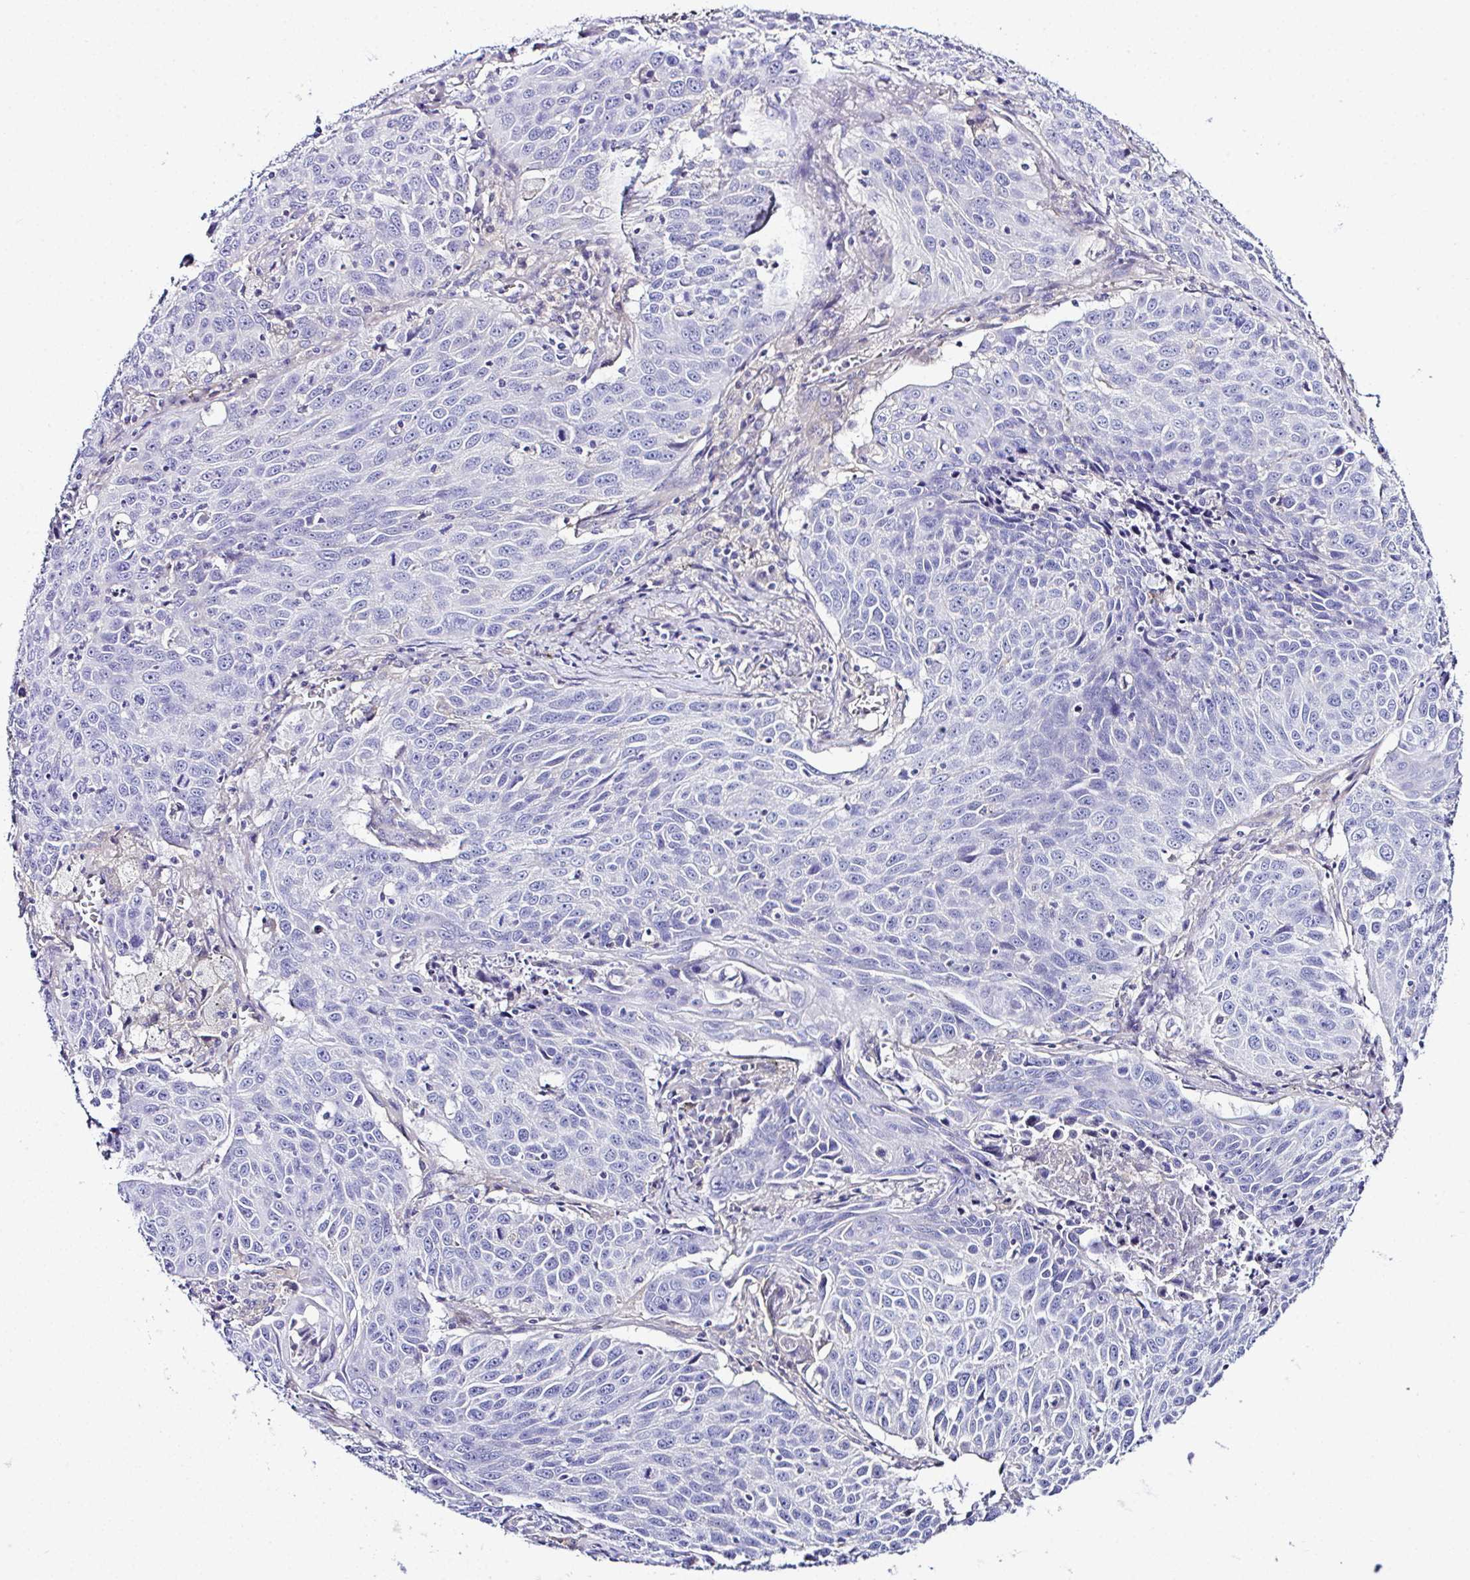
{"staining": {"intensity": "negative", "quantity": "none", "location": "none"}, "tissue": "lung cancer", "cell_type": "Tumor cells", "image_type": "cancer", "snomed": [{"axis": "morphology", "description": "Squamous cell carcinoma, NOS"}, {"axis": "topography", "description": "Lung"}], "caption": "IHC histopathology image of lung cancer stained for a protein (brown), which exhibits no positivity in tumor cells. (Brightfield microscopy of DAB (3,3'-diaminobenzidine) IHC at high magnification).", "gene": "OR4P4", "patient": {"sex": "male", "age": 78}}